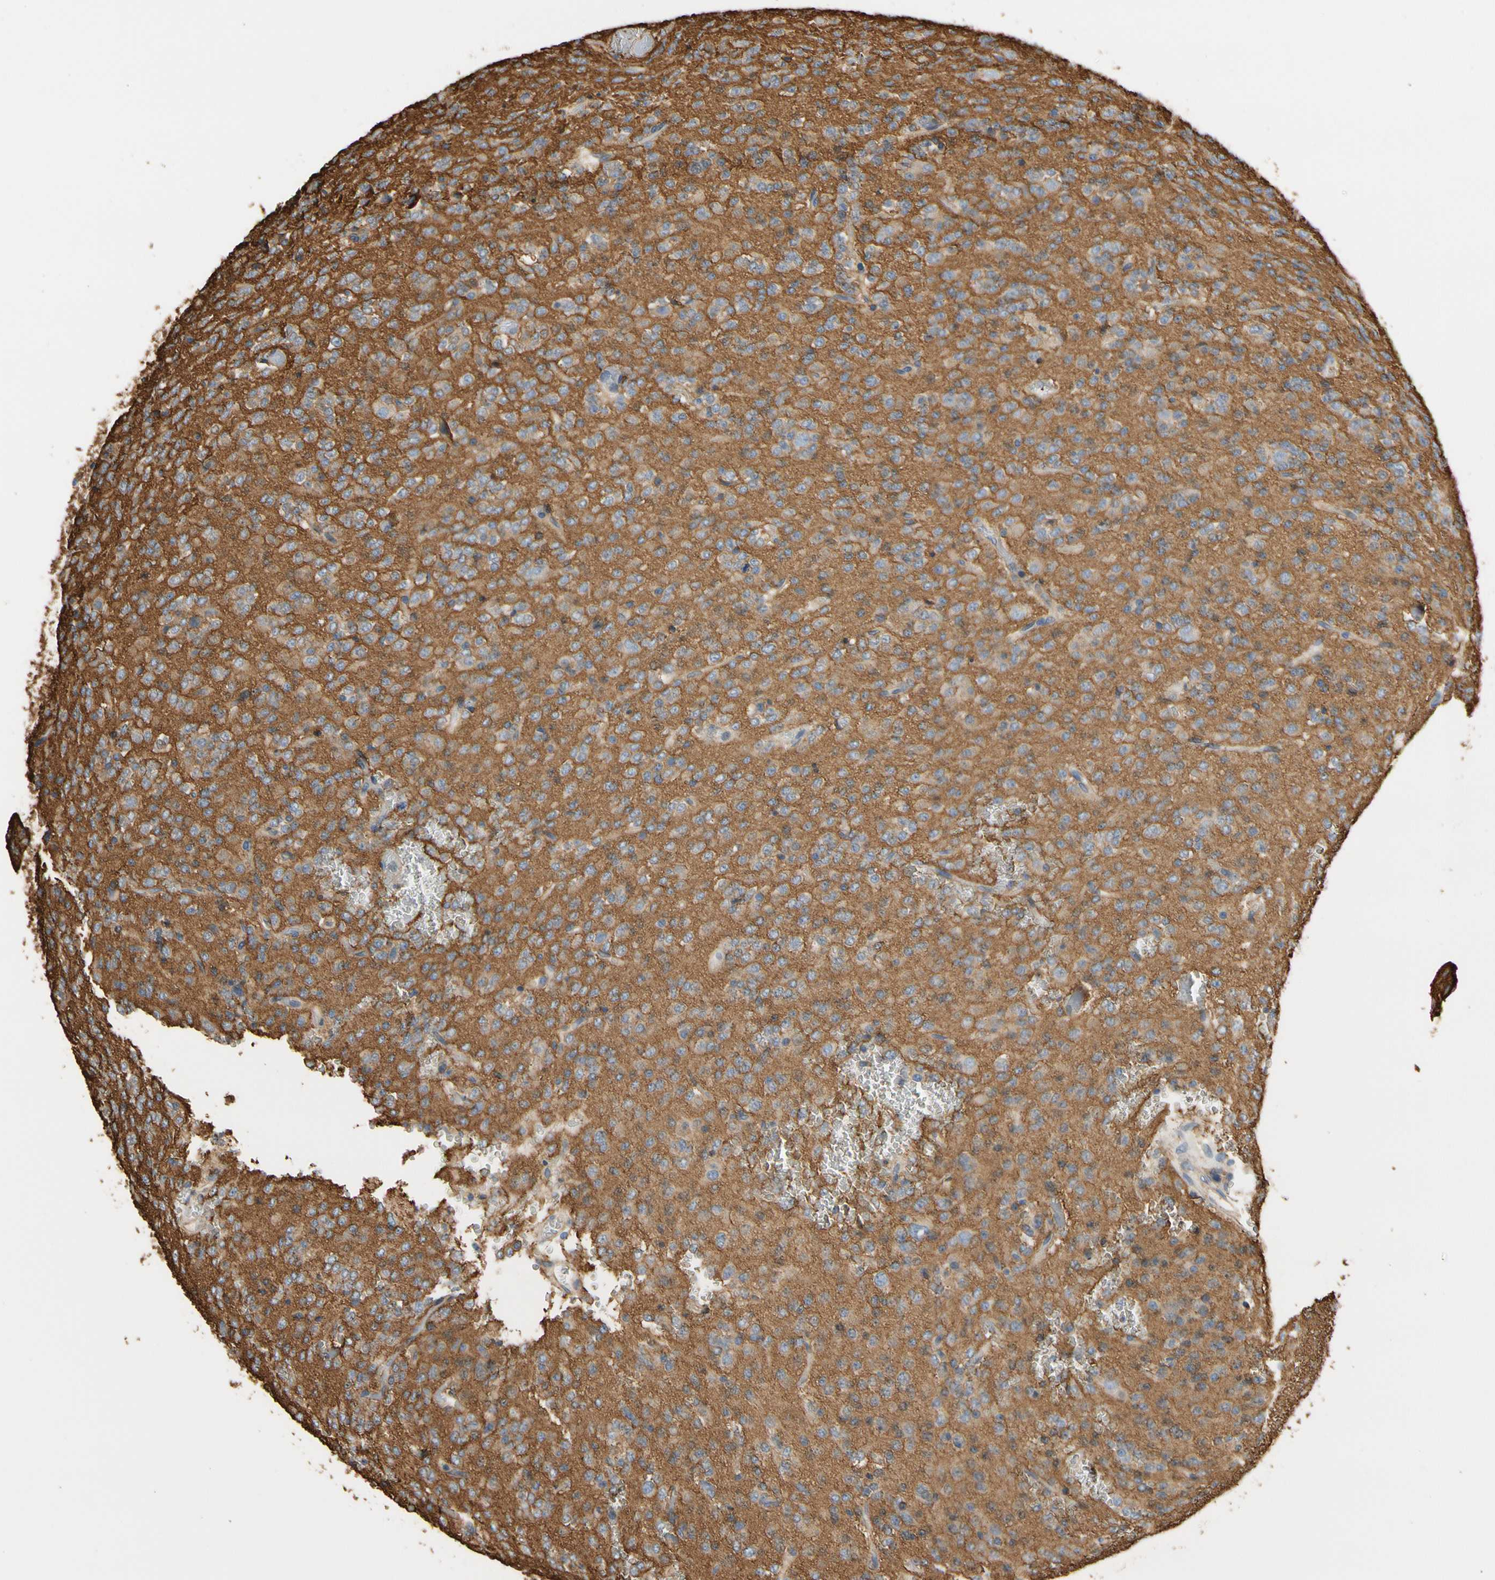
{"staining": {"intensity": "negative", "quantity": "none", "location": "none"}, "tissue": "glioma", "cell_type": "Tumor cells", "image_type": "cancer", "snomed": [{"axis": "morphology", "description": "Glioma, malignant, Low grade"}, {"axis": "topography", "description": "Brain"}], "caption": "The micrograph shows no staining of tumor cells in glioma.", "gene": "IL1RL1", "patient": {"sex": "male", "age": 38}}